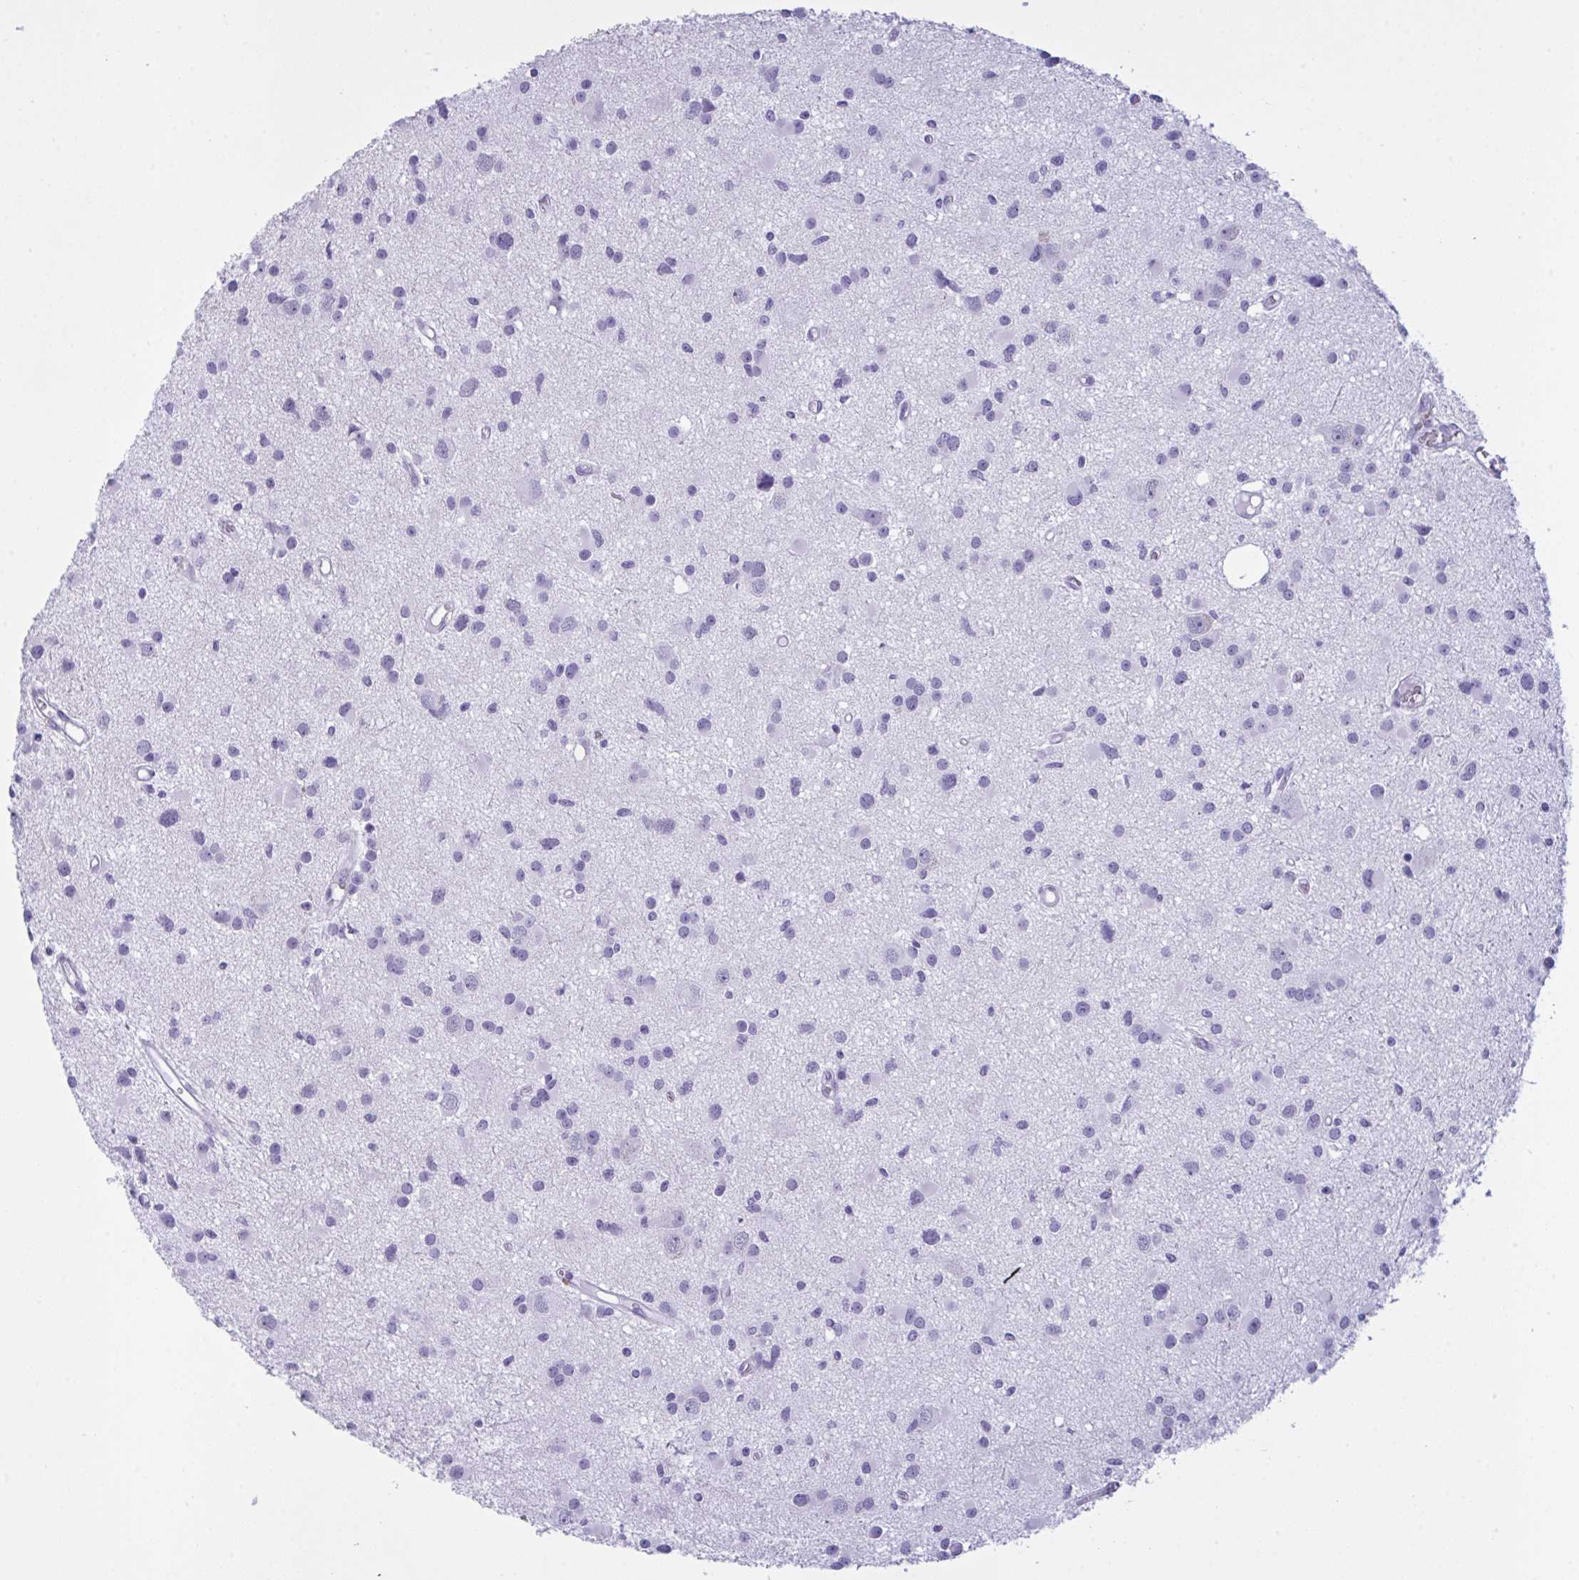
{"staining": {"intensity": "negative", "quantity": "none", "location": "none"}, "tissue": "glioma", "cell_type": "Tumor cells", "image_type": "cancer", "snomed": [{"axis": "morphology", "description": "Glioma, malignant, High grade"}, {"axis": "topography", "description": "Brain"}], "caption": "This is an IHC image of glioma. There is no staining in tumor cells.", "gene": "ELN", "patient": {"sex": "male", "age": 54}}